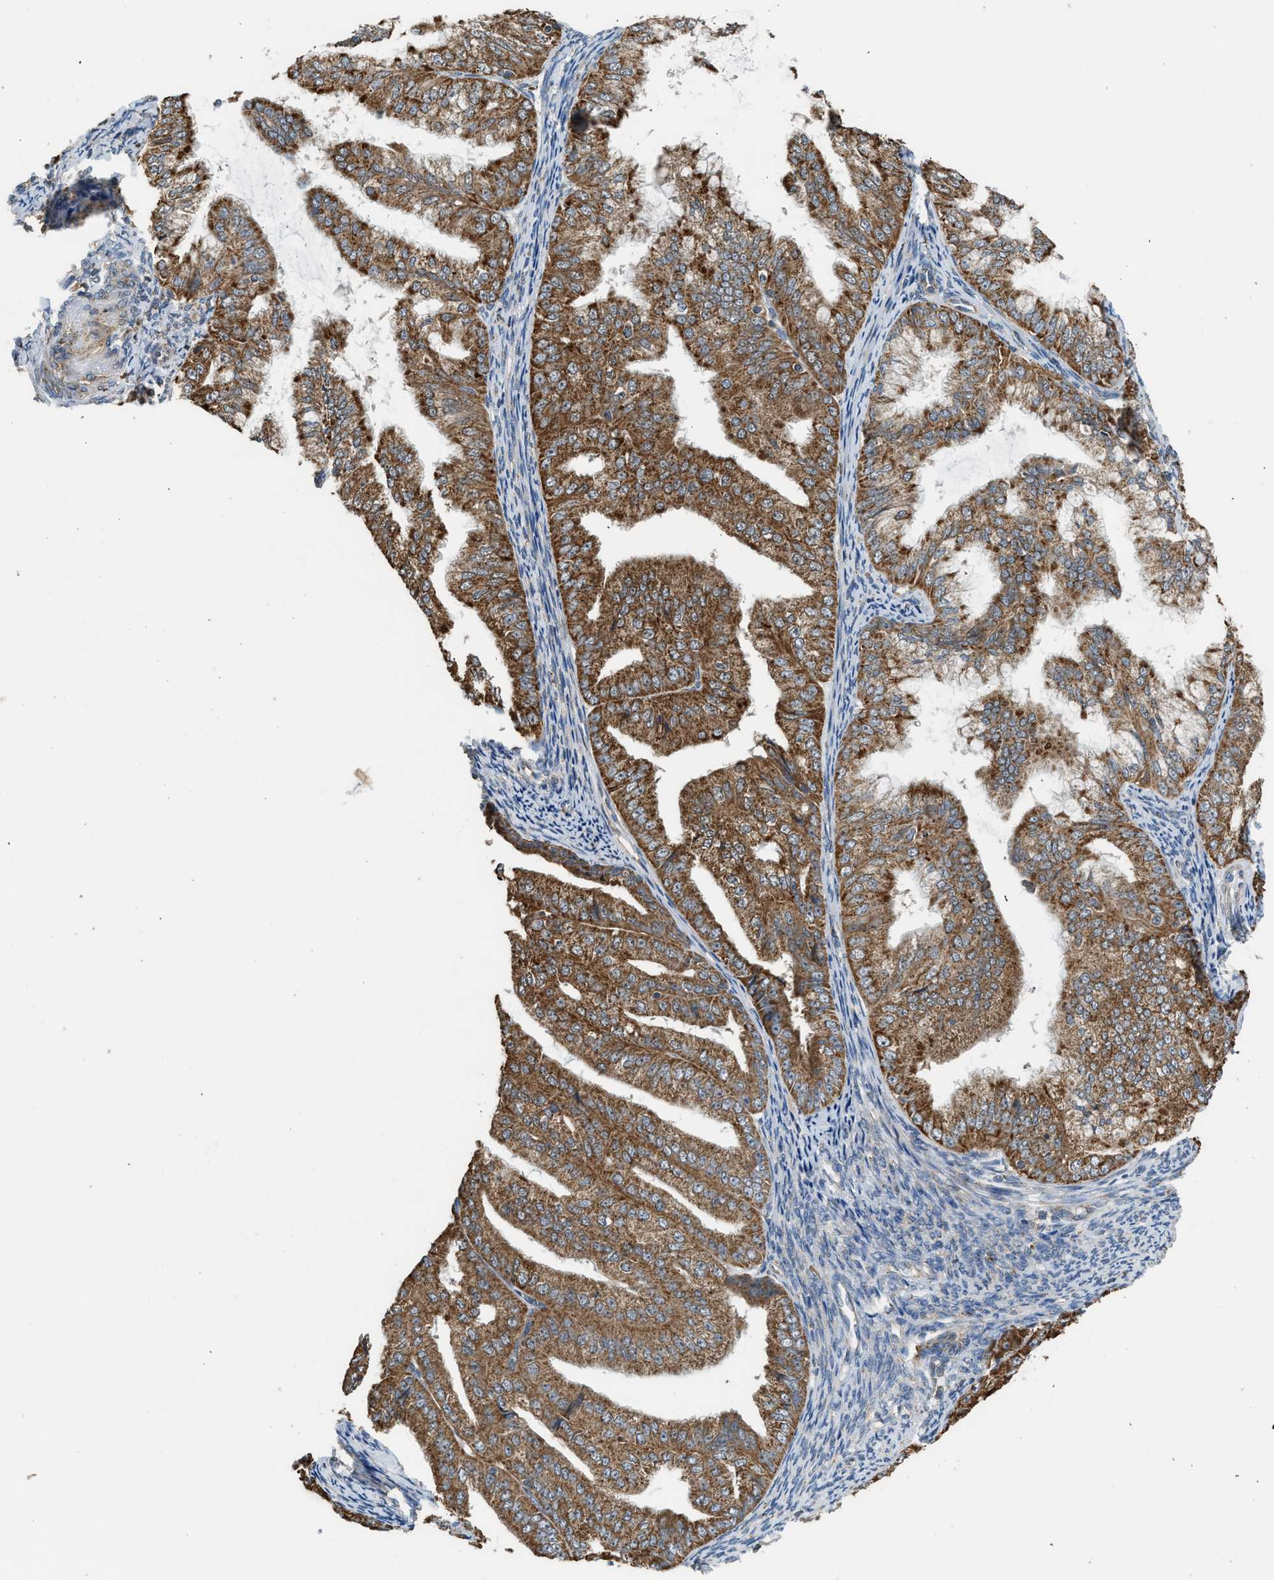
{"staining": {"intensity": "strong", "quantity": ">75%", "location": "cytoplasmic/membranous"}, "tissue": "endometrial cancer", "cell_type": "Tumor cells", "image_type": "cancer", "snomed": [{"axis": "morphology", "description": "Adenocarcinoma, NOS"}, {"axis": "topography", "description": "Endometrium"}], "caption": "Endometrial cancer tissue displays strong cytoplasmic/membranous staining in approximately >75% of tumor cells", "gene": "STARD3", "patient": {"sex": "female", "age": 63}}